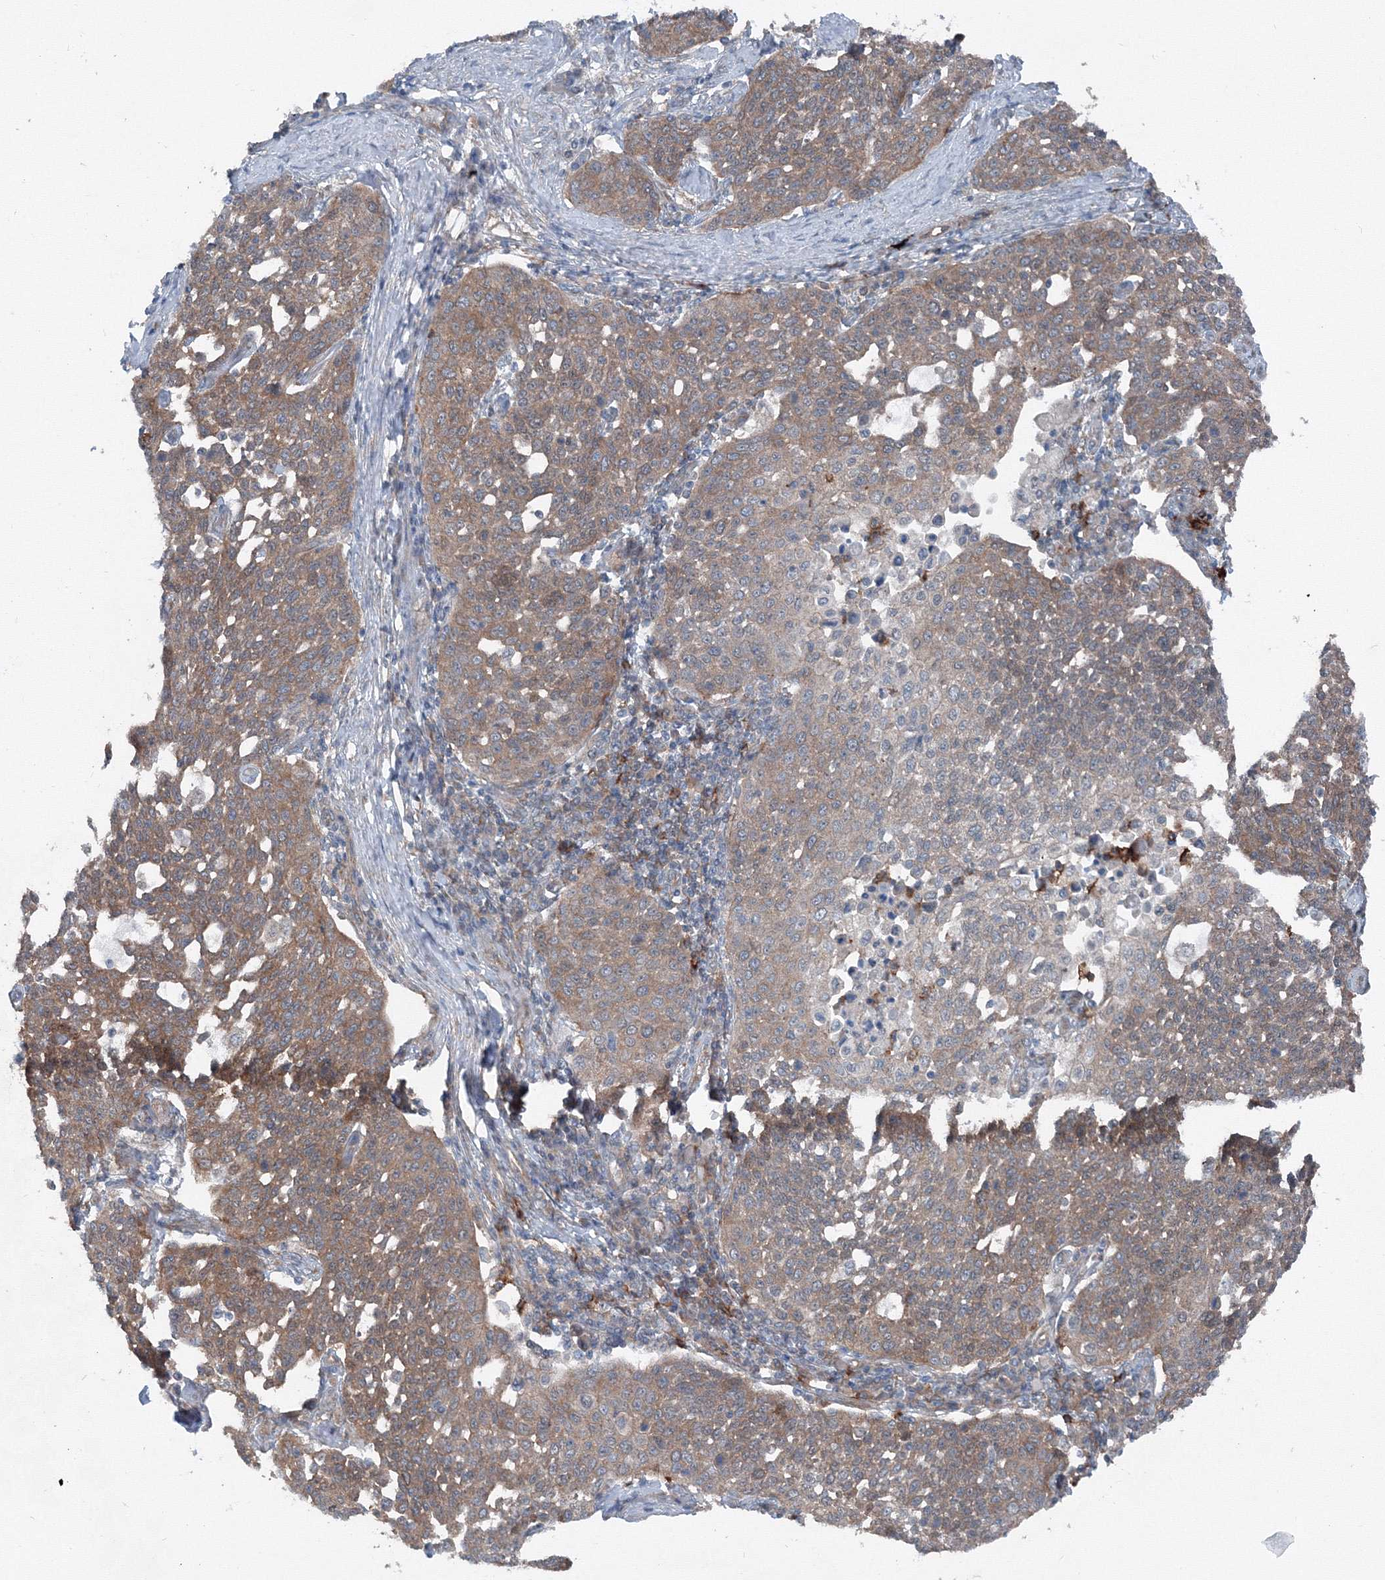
{"staining": {"intensity": "moderate", "quantity": ">75%", "location": "cytoplasmic/membranous"}, "tissue": "cervical cancer", "cell_type": "Tumor cells", "image_type": "cancer", "snomed": [{"axis": "morphology", "description": "Squamous cell carcinoma, NOS"}, {"axis": "topography", "description": "Cervix"}], "caption": "The image shows staining of squamous cell carcinoma (cervical), revealing moderate cytoplasmic/membranous protein expression (brown color) within tumor cells.", "gene": "TPRKB", "patient": {"sex": "female", "age": 34}}